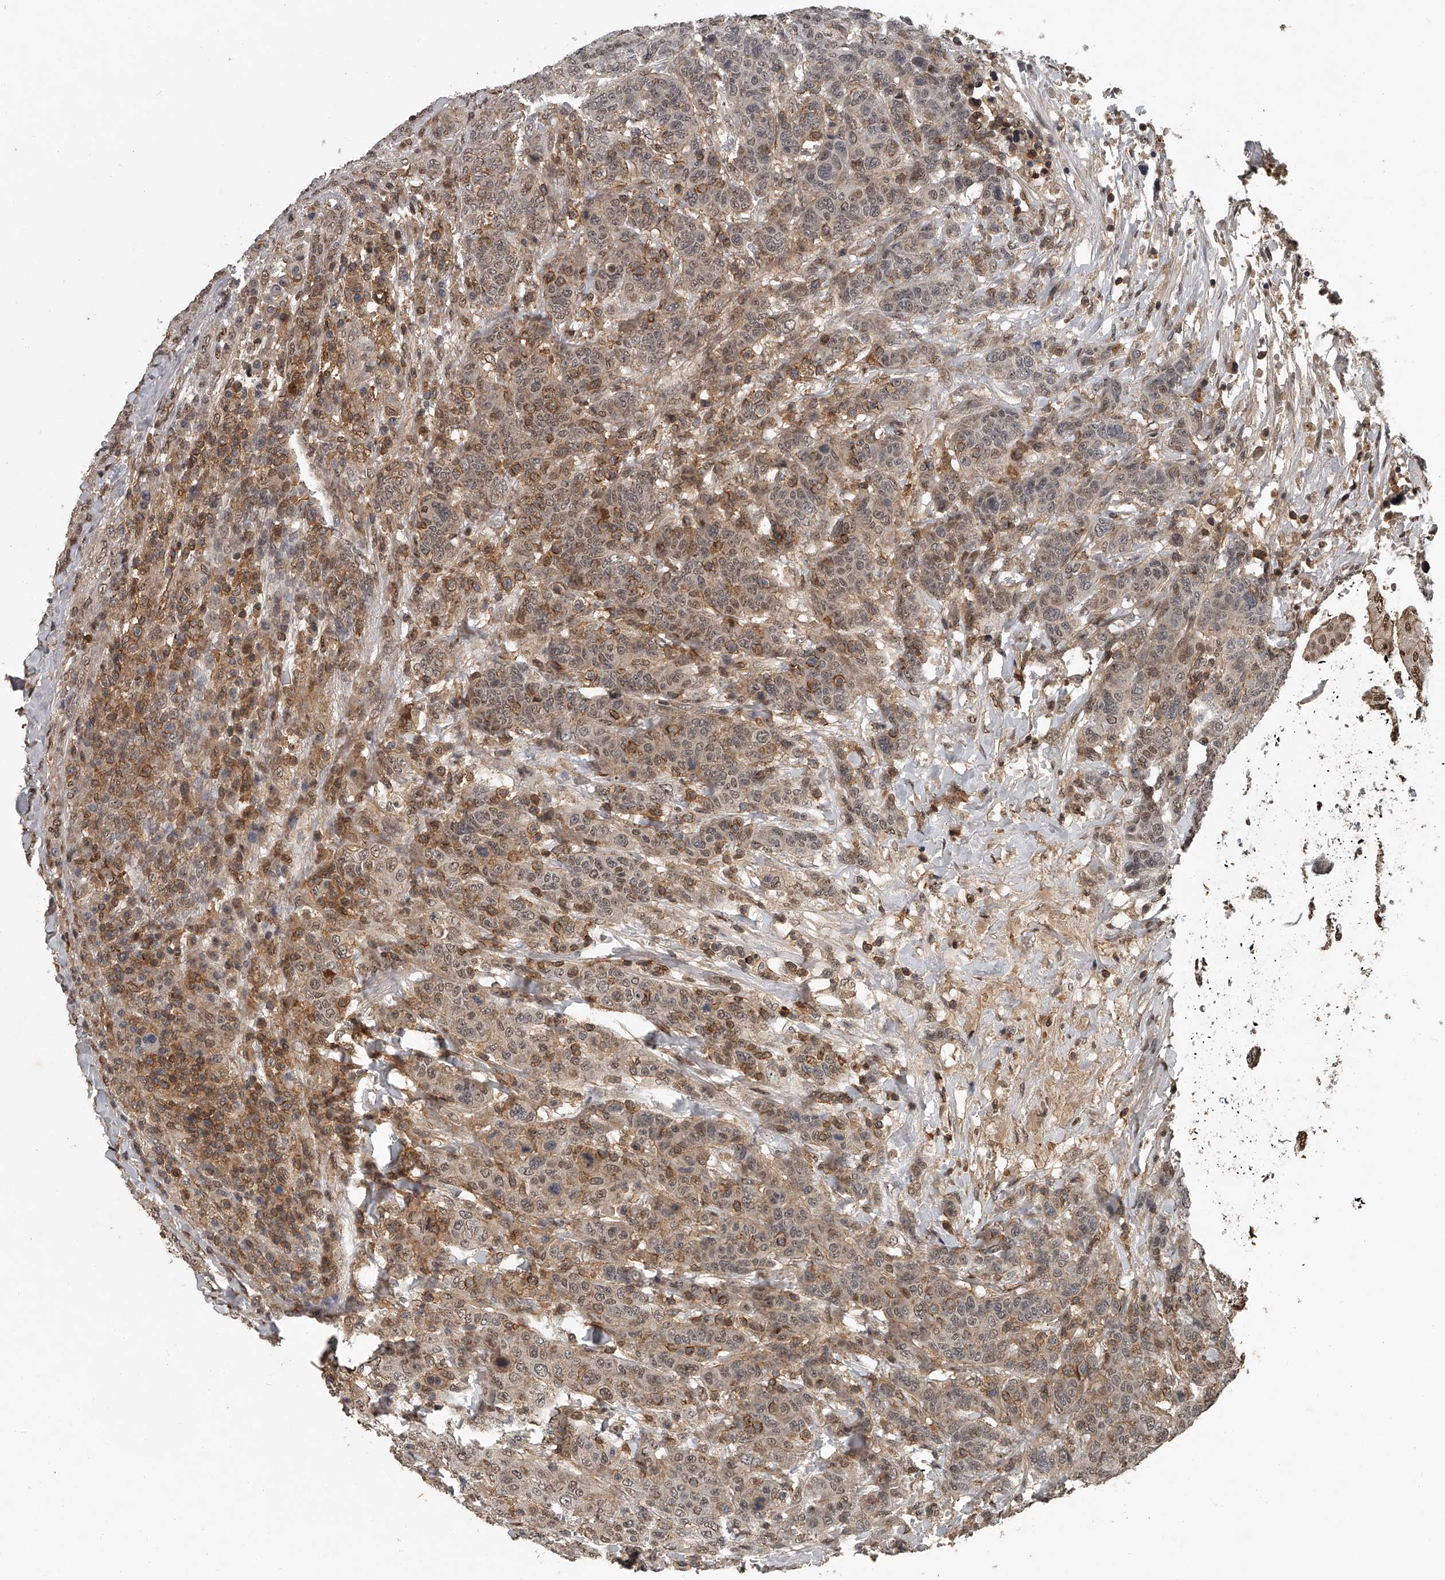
{"staining": {"intensity": "moderate", "quantity": ">75%", "location": "cytoplasmic/membranous,nuclear"}, "tissue": "breast cancer", "cell_type": "Tumor cells", "image_type": "cancer", "snomed": [{"axis": "morphology", "description": "Duct carcinoma"}, {"axis": "topography", "description": "Breast"}], "caption": "Protein staining reveals moderate cytoplasmic/membranous and nuclear expression in approximately >75% of tumor cells in infiltrating ductal carcinoma (breast).", "gene": "PLEKHG1", "patient": {"sex": "female", "age": 37}}